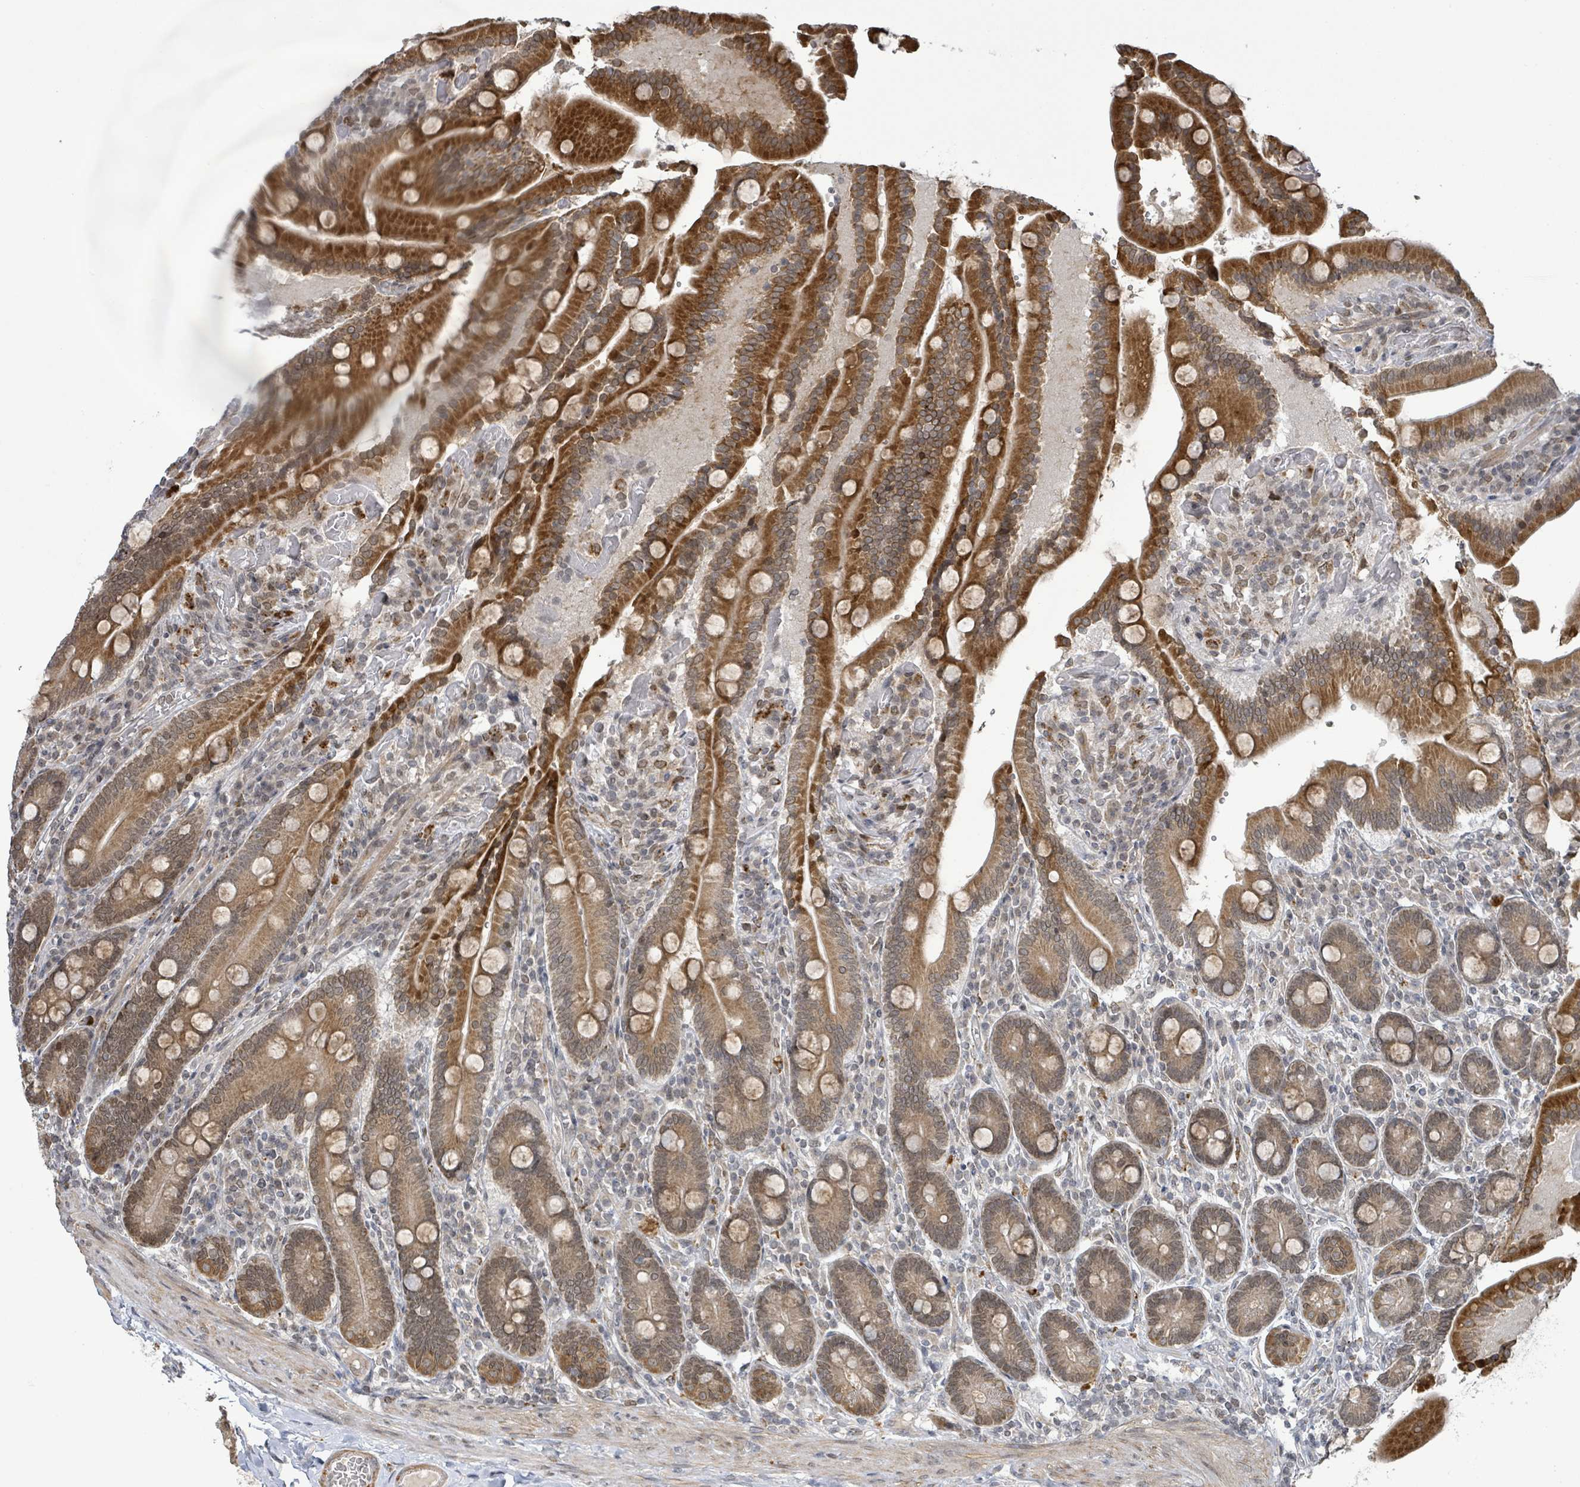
{"staining": {"intensity": "moderate", "quantity": ">75%", "location": "cytoplasmic/membranous,nuclear"}, "tissue": "duodenum", "cell_type": "Glandular cells", "image_type": "normal", "snomed": [{"axis": "morphology", "description": "Normal tissue, NOS"}, {"axis": "topography", "description": "Duodenum"}], "caption": "The image shows staining of unremarkable duodenum, revealing moderate cytoplasmic/membranous,nuclear protein positivity (brown color) within glandular cells.", "gene": "SBF2", "patient": {"sex": "female", "age": 62}}